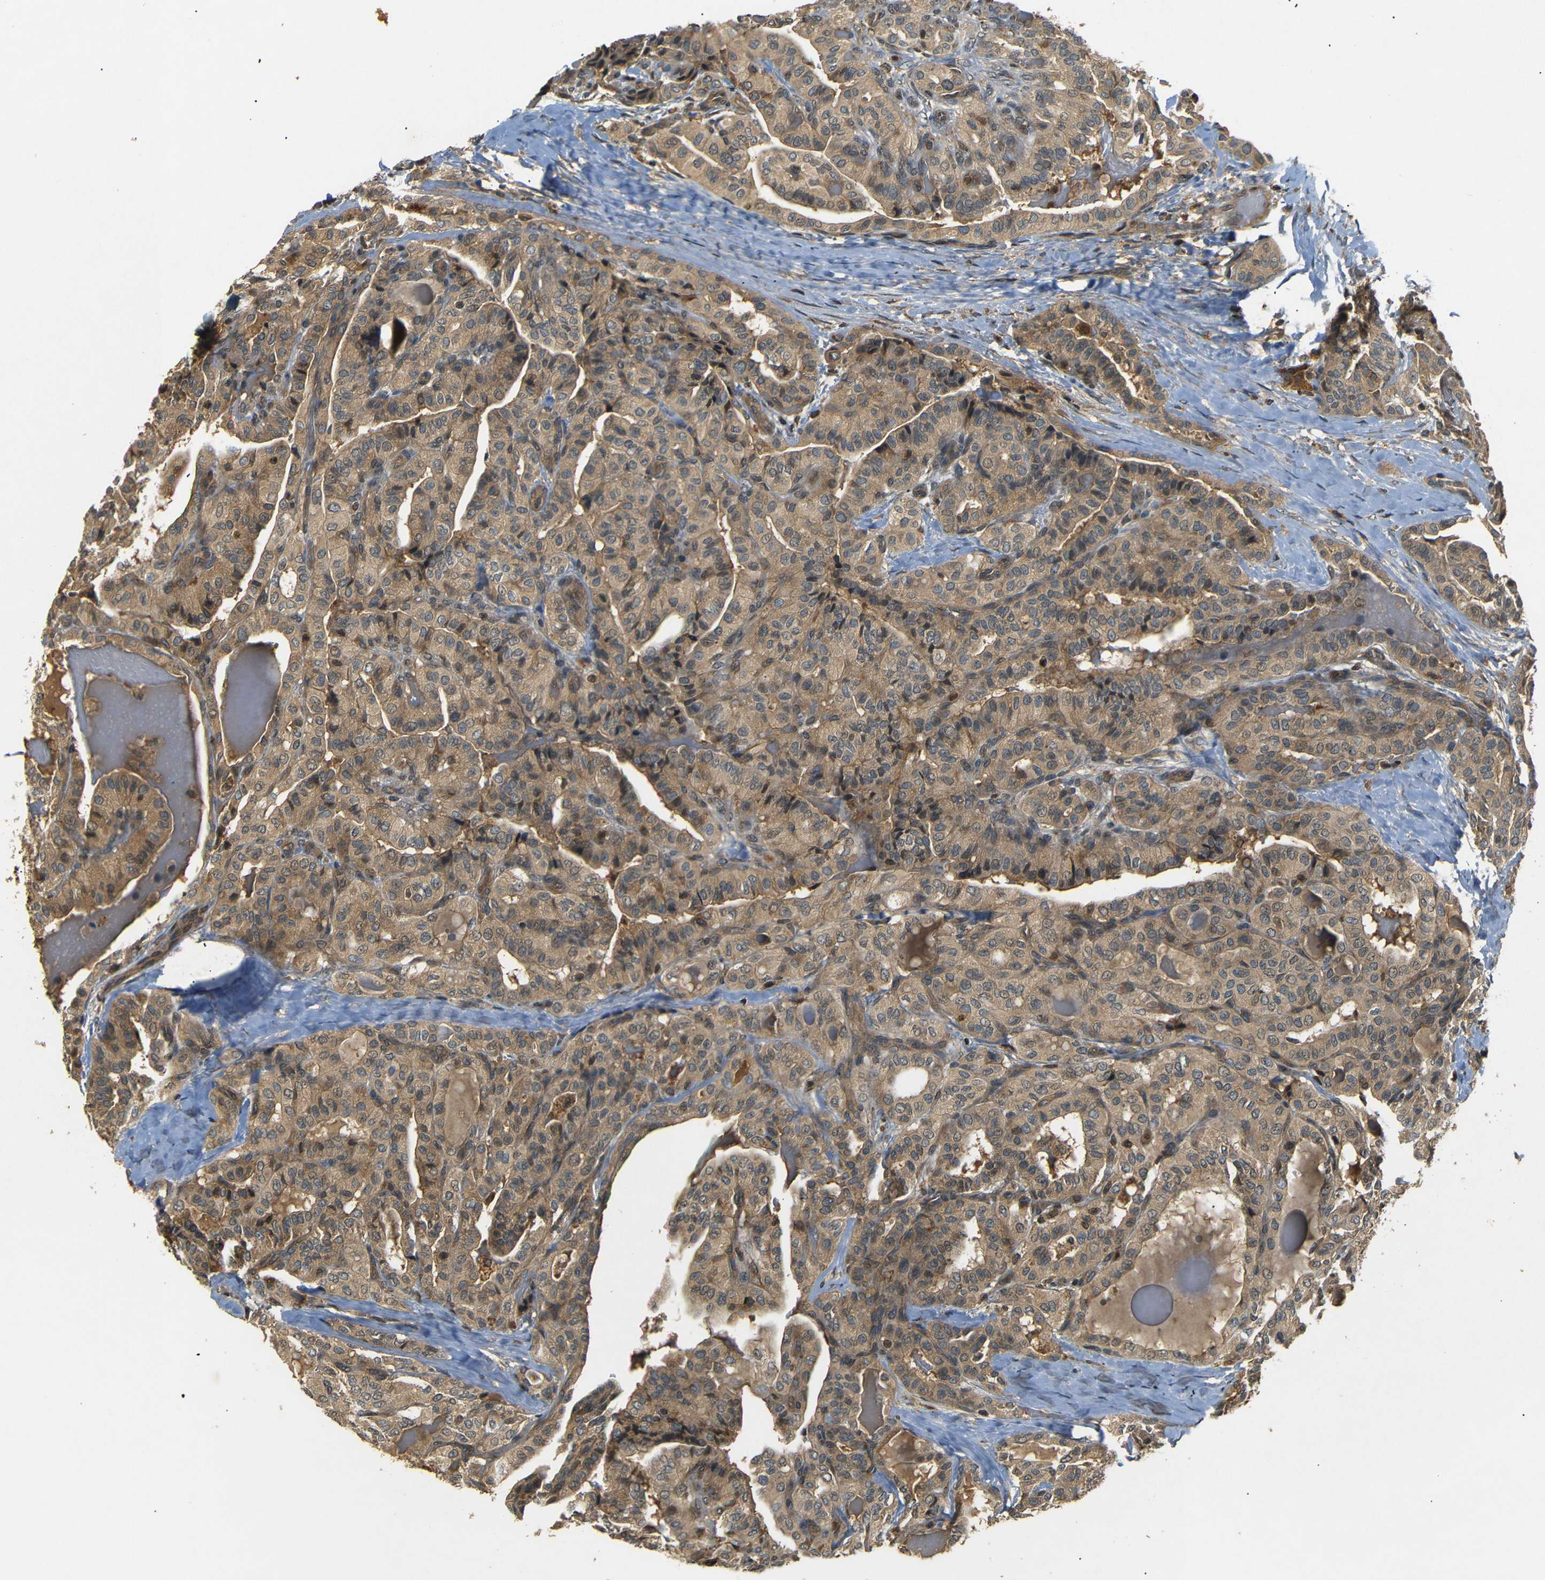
{"staining": {"intensity": "moderate", "quantity": ">75%", "location": "cytoplasmic/membranous"}, "tissue": "thyroid cancer", "cell_type": "Tumor cells", "image_type": "cancer", "snomed": [{"axis": "morphology", "description": "Papillary adenocarcinoma, NOS"}, {"axis": "topography", "description": "Thyroid gland"}], "caption": "Immunohistochemical staining of thyroid papillary adenocarcinoma demonstrates medium levels of moderate cytoplasmic/membranous protein staining in approximately >75% of tumor cells.", "gene": "TANK", "patient": {"sex": "male", "age": 77}}